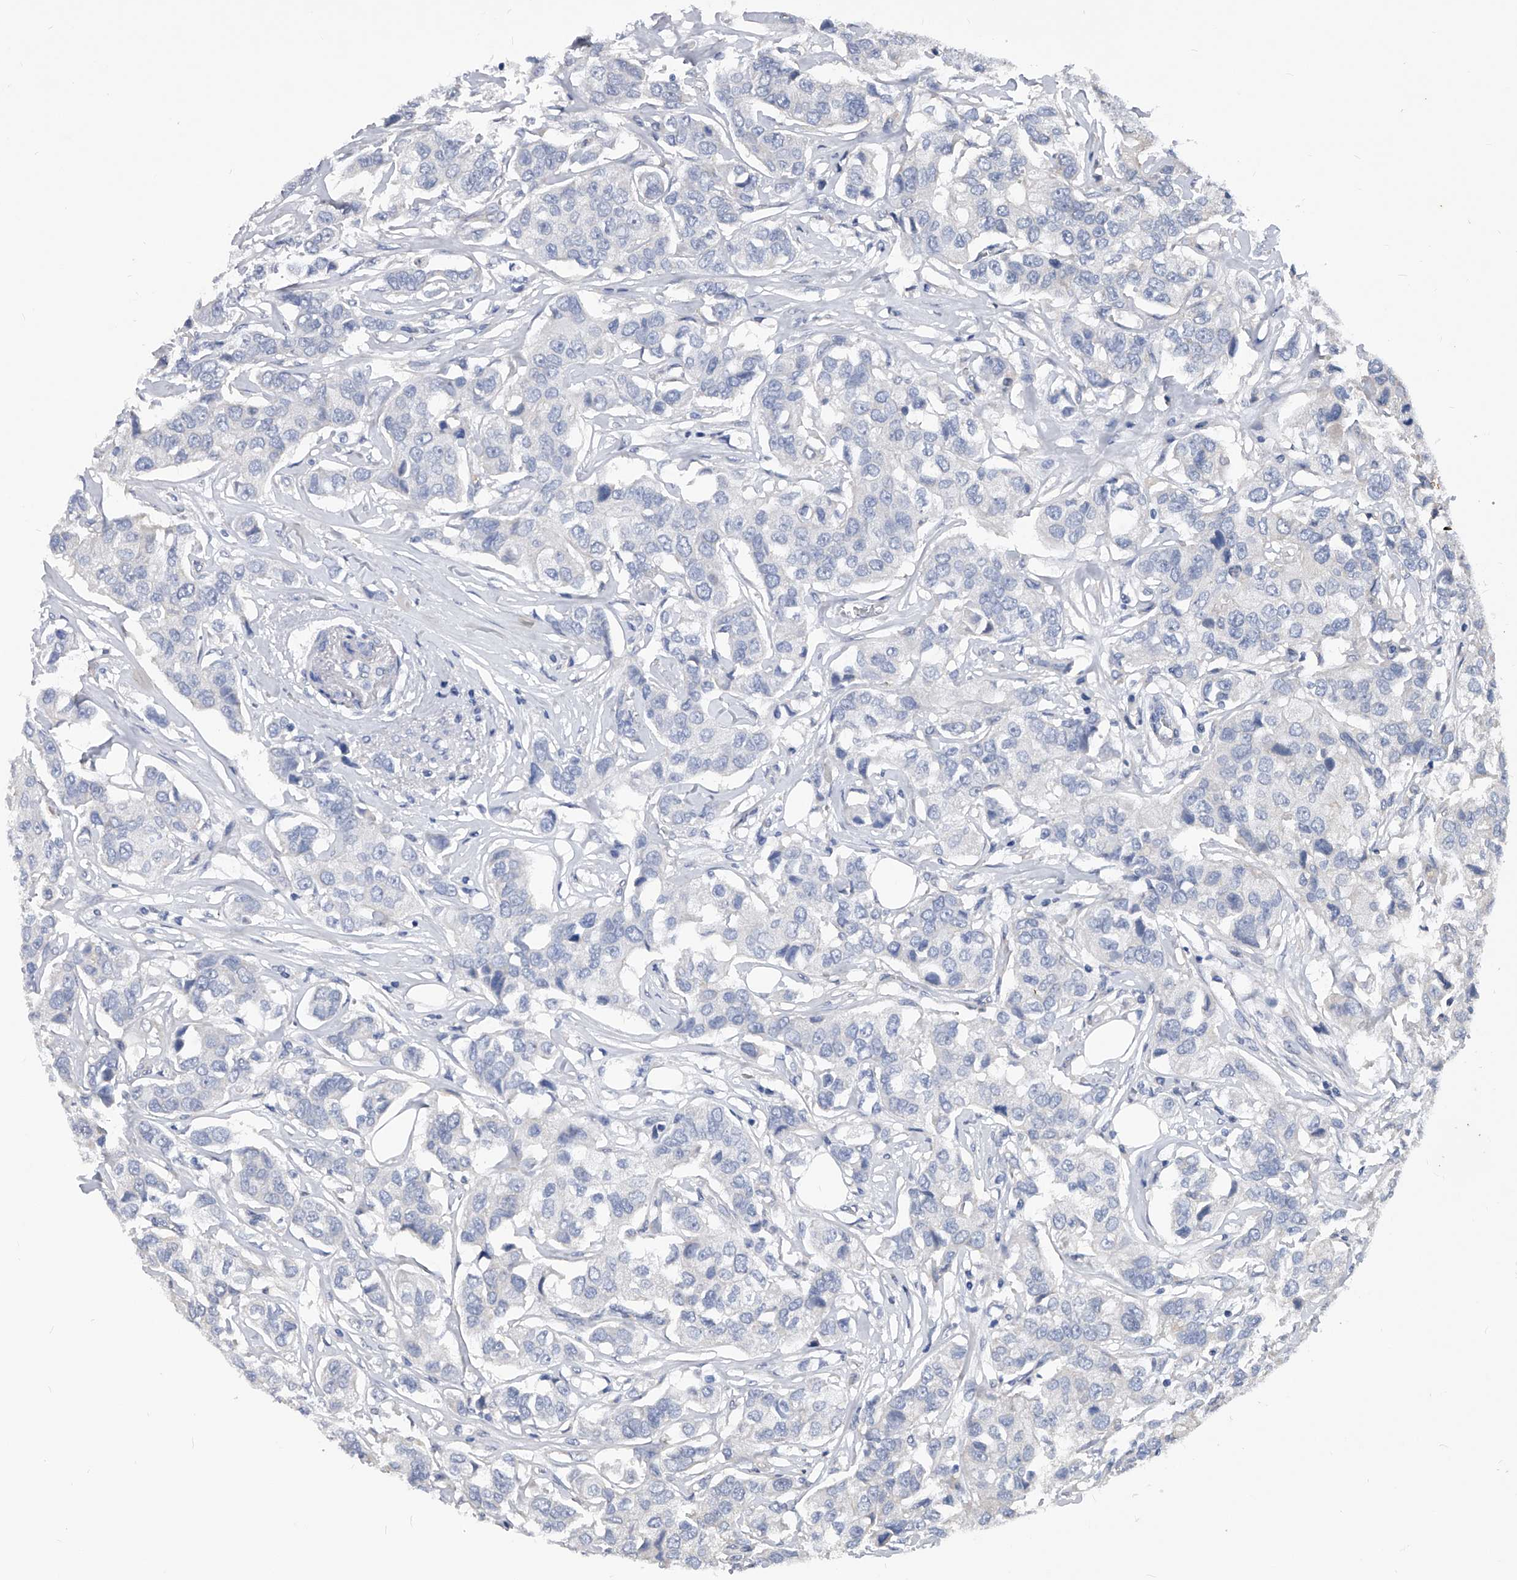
{"staining": {"intensity": "negative", "quantity": "none", "location": "none"}, "tissue": "breast cancer", "cell_type": "Tumor cells", "image_type": "cancer", "snomed": [{"axis": "morphology", "description": "Duct carcinoma"}, {"axis": "topography", "description": "Breast"}], "caption": "IHC micrograph of neoplastic tissue: human infiltrating ductal carcinoma (breast) stained with DAB (3,3'-diaminobenzidine) displays no significant protein positivity in tumor cells.", "gene": "HOMER3", "patient": {"sex": "female", "age": 80}}